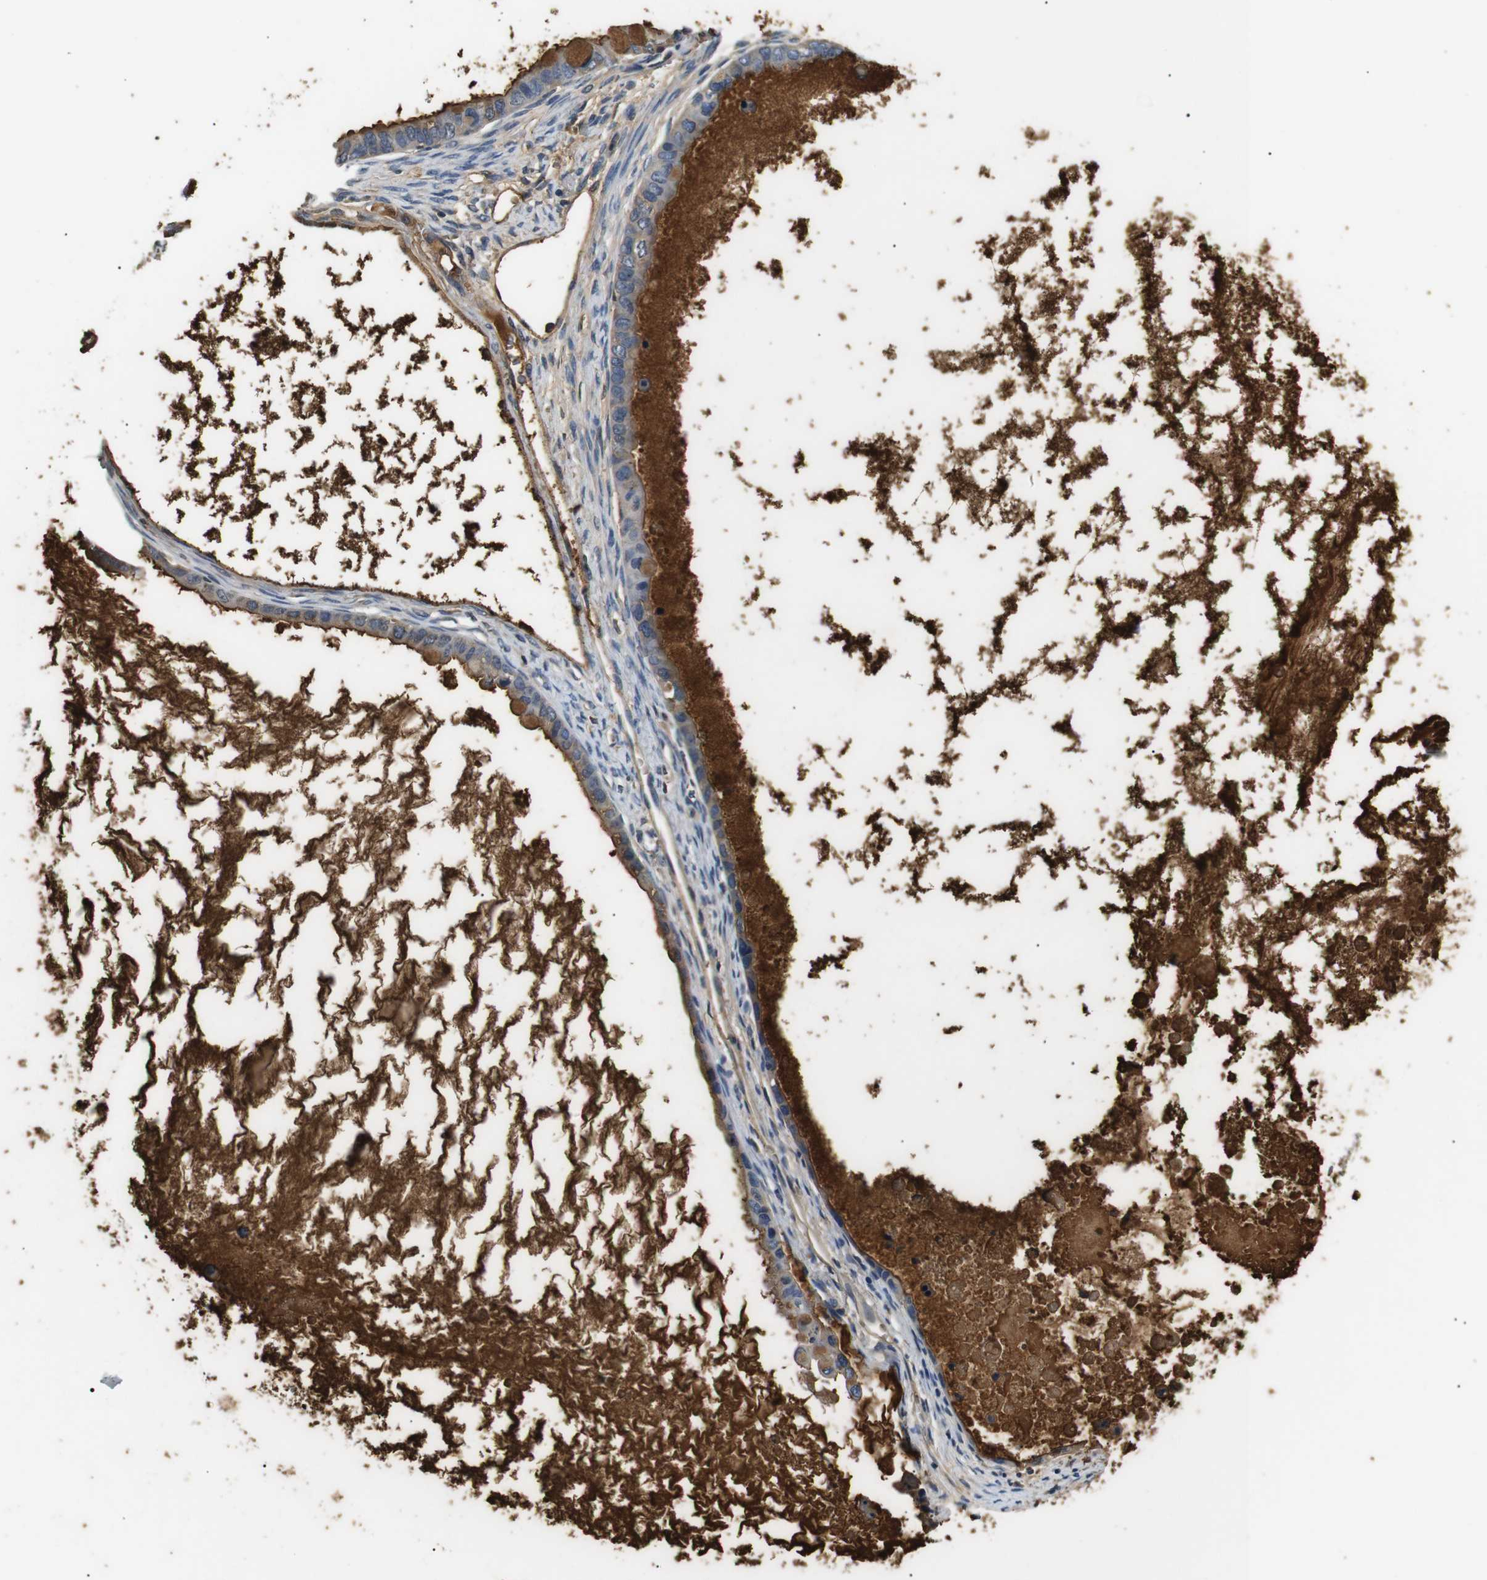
{"staining": {"intensity": "strong", "quantity": ">75%", "location": "cytoplasmic/membranous"}, "tissue": "ovarian cancer", "cell_type": "Tumor cells", "image_type": "cancer", "snomed": [{"axis": "morphology", "description": "Cystadenocarcinoma, mucinous, NOS"}, {"axis": "topography", "description": "Ovary"}], "caption": "IHC of mucinous cystadenocarcinoma (ovarian) demonstrates high levels of strong cytoplasmic/membranous positivity in about >75% of tumor cells.", "gene": "LHCGR", "patient": {"sex": "female", "age": 80}}